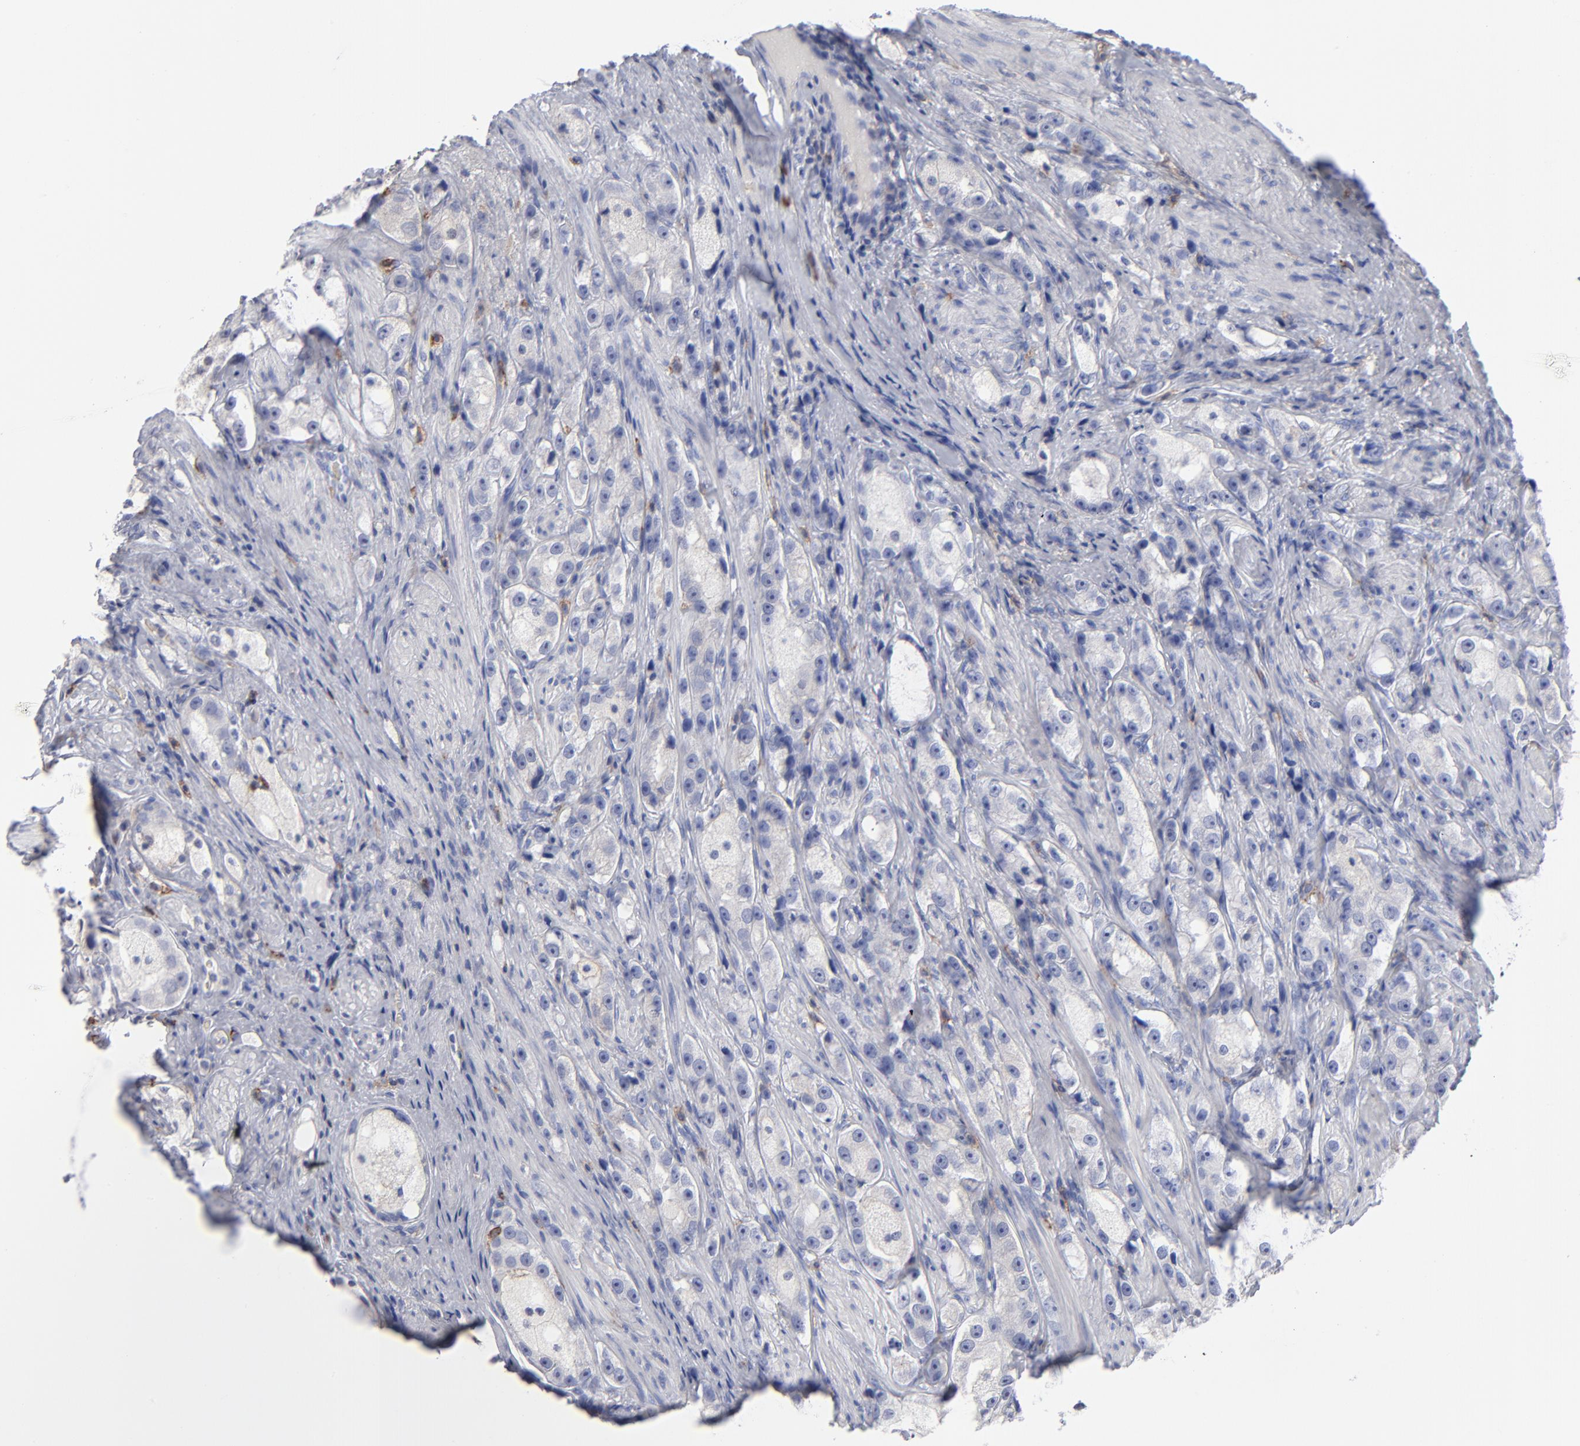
{"staining": {"intensity": "negative", "quantity": "none", "location": "none"}, "tissue": "prostate cancer", "cell_type": "Tumor cells", "image_type": "cancer", "snomed": [{"axis": "morphology", "description": "Adenocarcinoma, High grade"}, {"axis": "topography", "description": "Prostate"}], "caption": "Immunohistochemistry (IHC) of human prostate high-grade adenocarcinoma exhibits no expression in tumor cells.", "gene": "LAT2", "patient": {"sex": "male", "age": 63}}